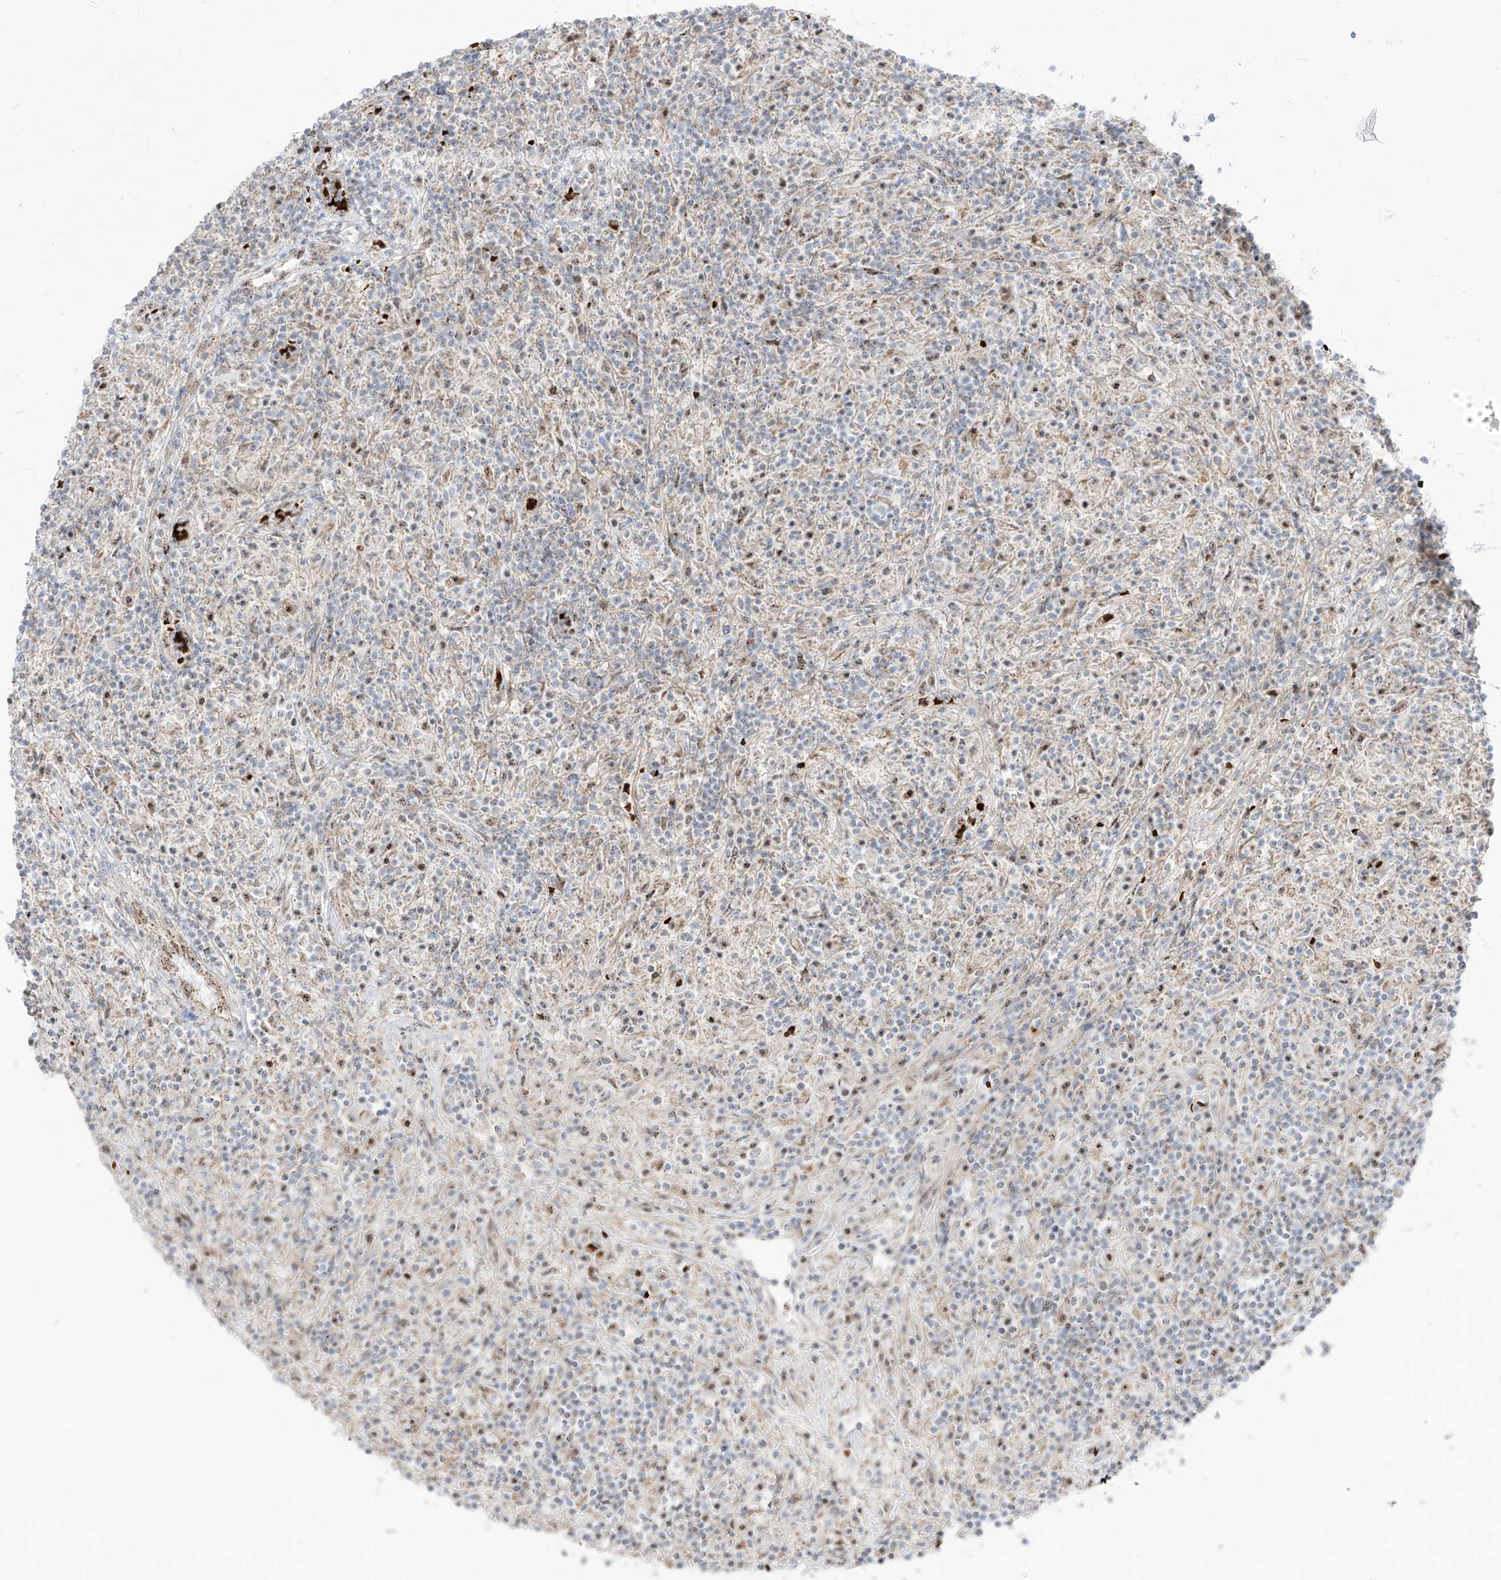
{"staining": {"intensity": "negative", "quantity": "none", "location": "none"}, "tissue": "lymphoma", "cell_type": "Tumor cells", "image_type": "cancer", "snomed": [{"axis": "morphology", "description": "Hodgkin's disease, NOS"}, {"axis": "topography", "description": "Lymph node"}], "caption": "Protein analysis of Hodgkin's disease exhibits no significant expression in tumor cells.", "gene": "ARHGEF40", "patient": {"sex": "male", "age": 70}}